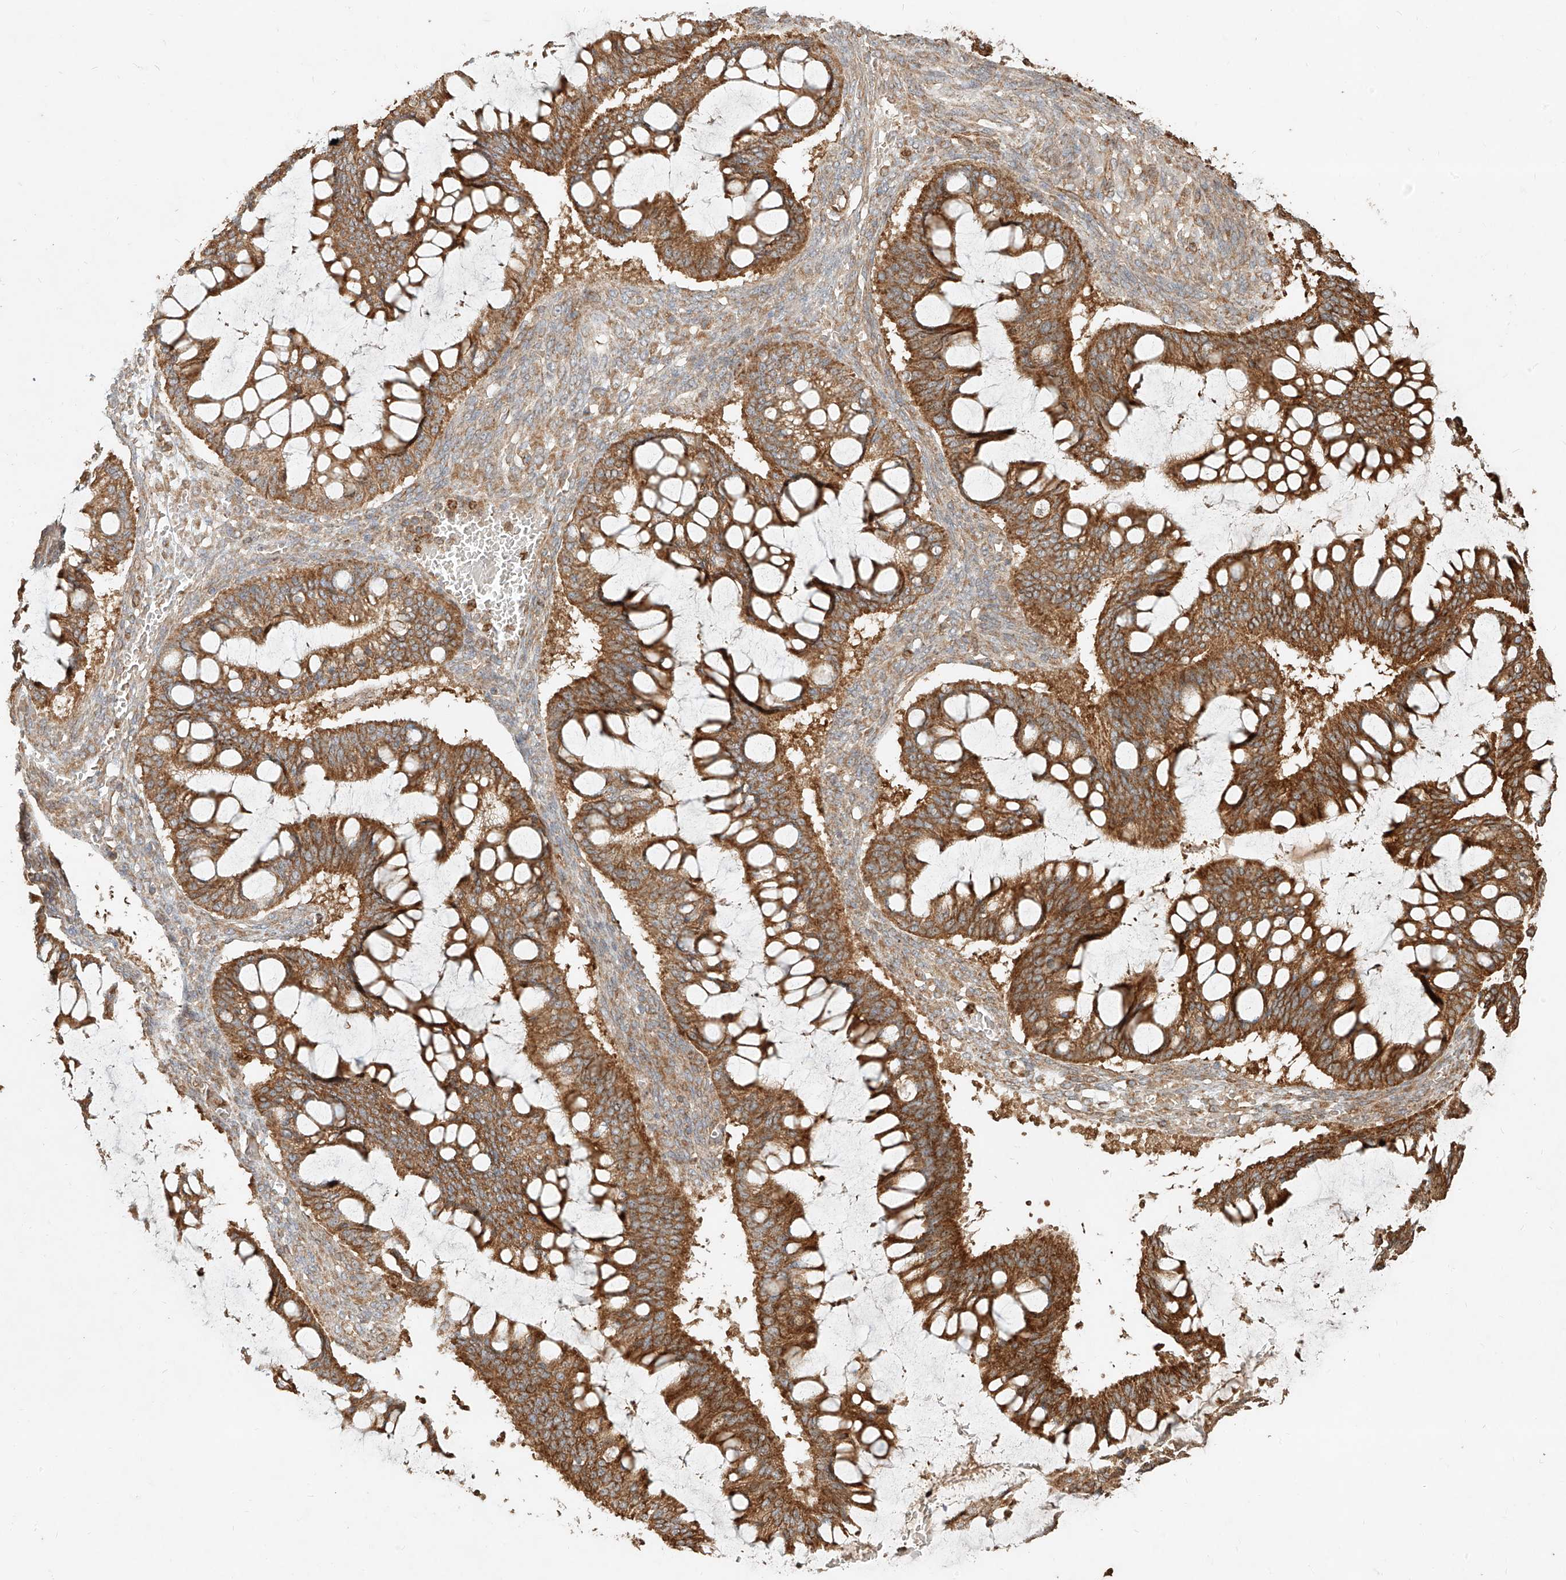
{"staining": {"intensity": "moderate", "quantity": ">75%", "location": "cytoplasmic/membranous"}, "tissue": "ovarian cancer", "cell_type": "Tumor cells", "image_type": "cancer", "snomed": [{"axis": "morphology", "description": "Cystadenocarcinoma, mucinous, NOS"}, {"axis": "topography", "description": "Ovary"}], "caption": "Immunohistochemistry histopathology image of ovarian cancer (mucinous cystadenocarcinoma) stained for a protein (brown), which shows medium levels of moderate cytoplasmic/membranous positivity in about >75% of tumor cells.", "gene": "EFNB1", "patient": {"sex": "female", "age": 73}}